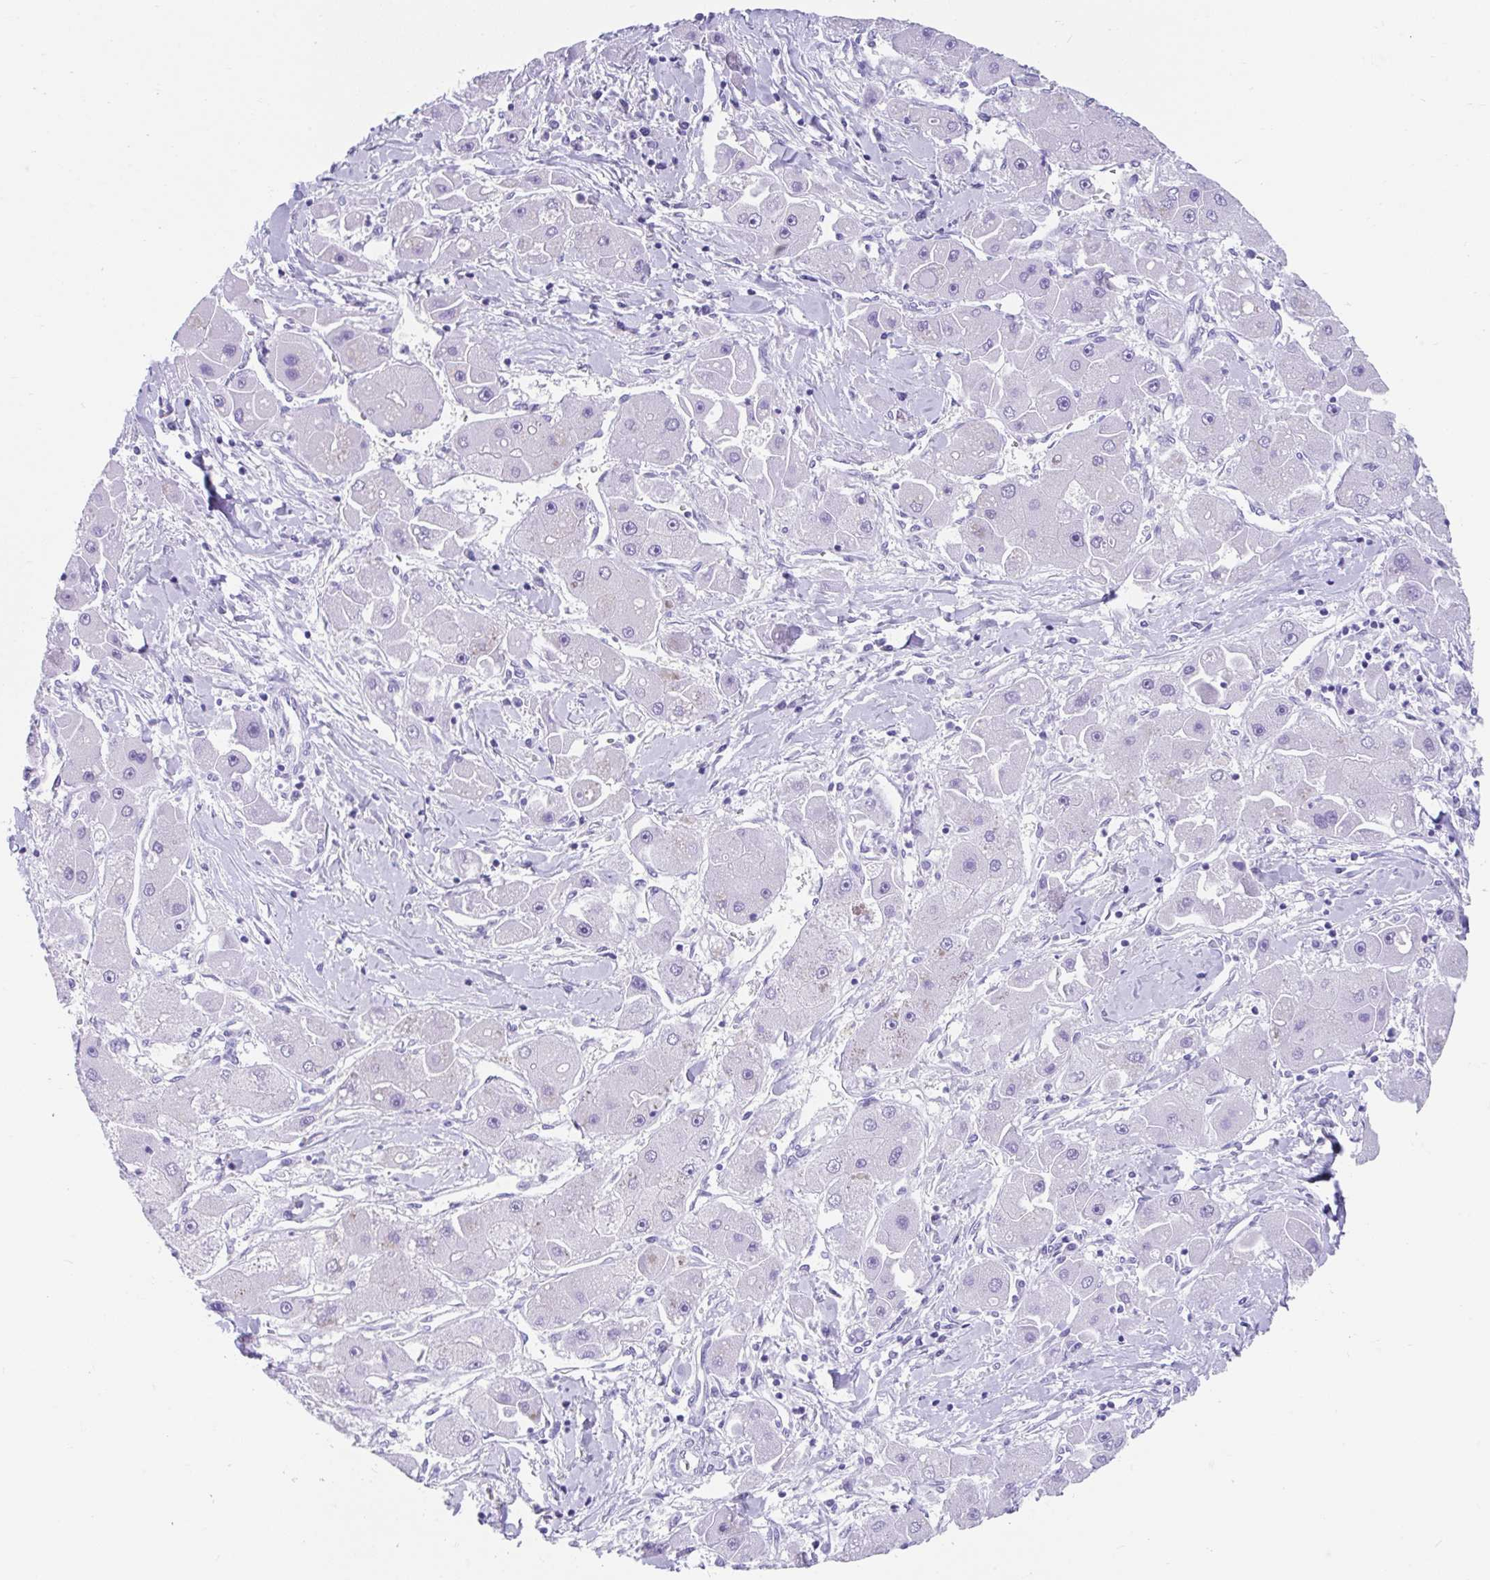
{"staining": {"intensity": "negative", "quantity": "none", "location": "none"}, "tissue": "liver cancer", "cell_type": "Tumor cells", "image_type": "cancer", "snomed": [{"axis": "morphology", "description": "Carcinoma, Hepatocellular, NOS"}, {"axis": "topography", "description": "Liver"}], "caption": "Liver hepatocellular carcinoma stained for a protein using immunohistochemistry (IHC) shows no positivity tumor cells.", "gene": "FAM107A", "patient": {"sex": "male", "age": 24}}